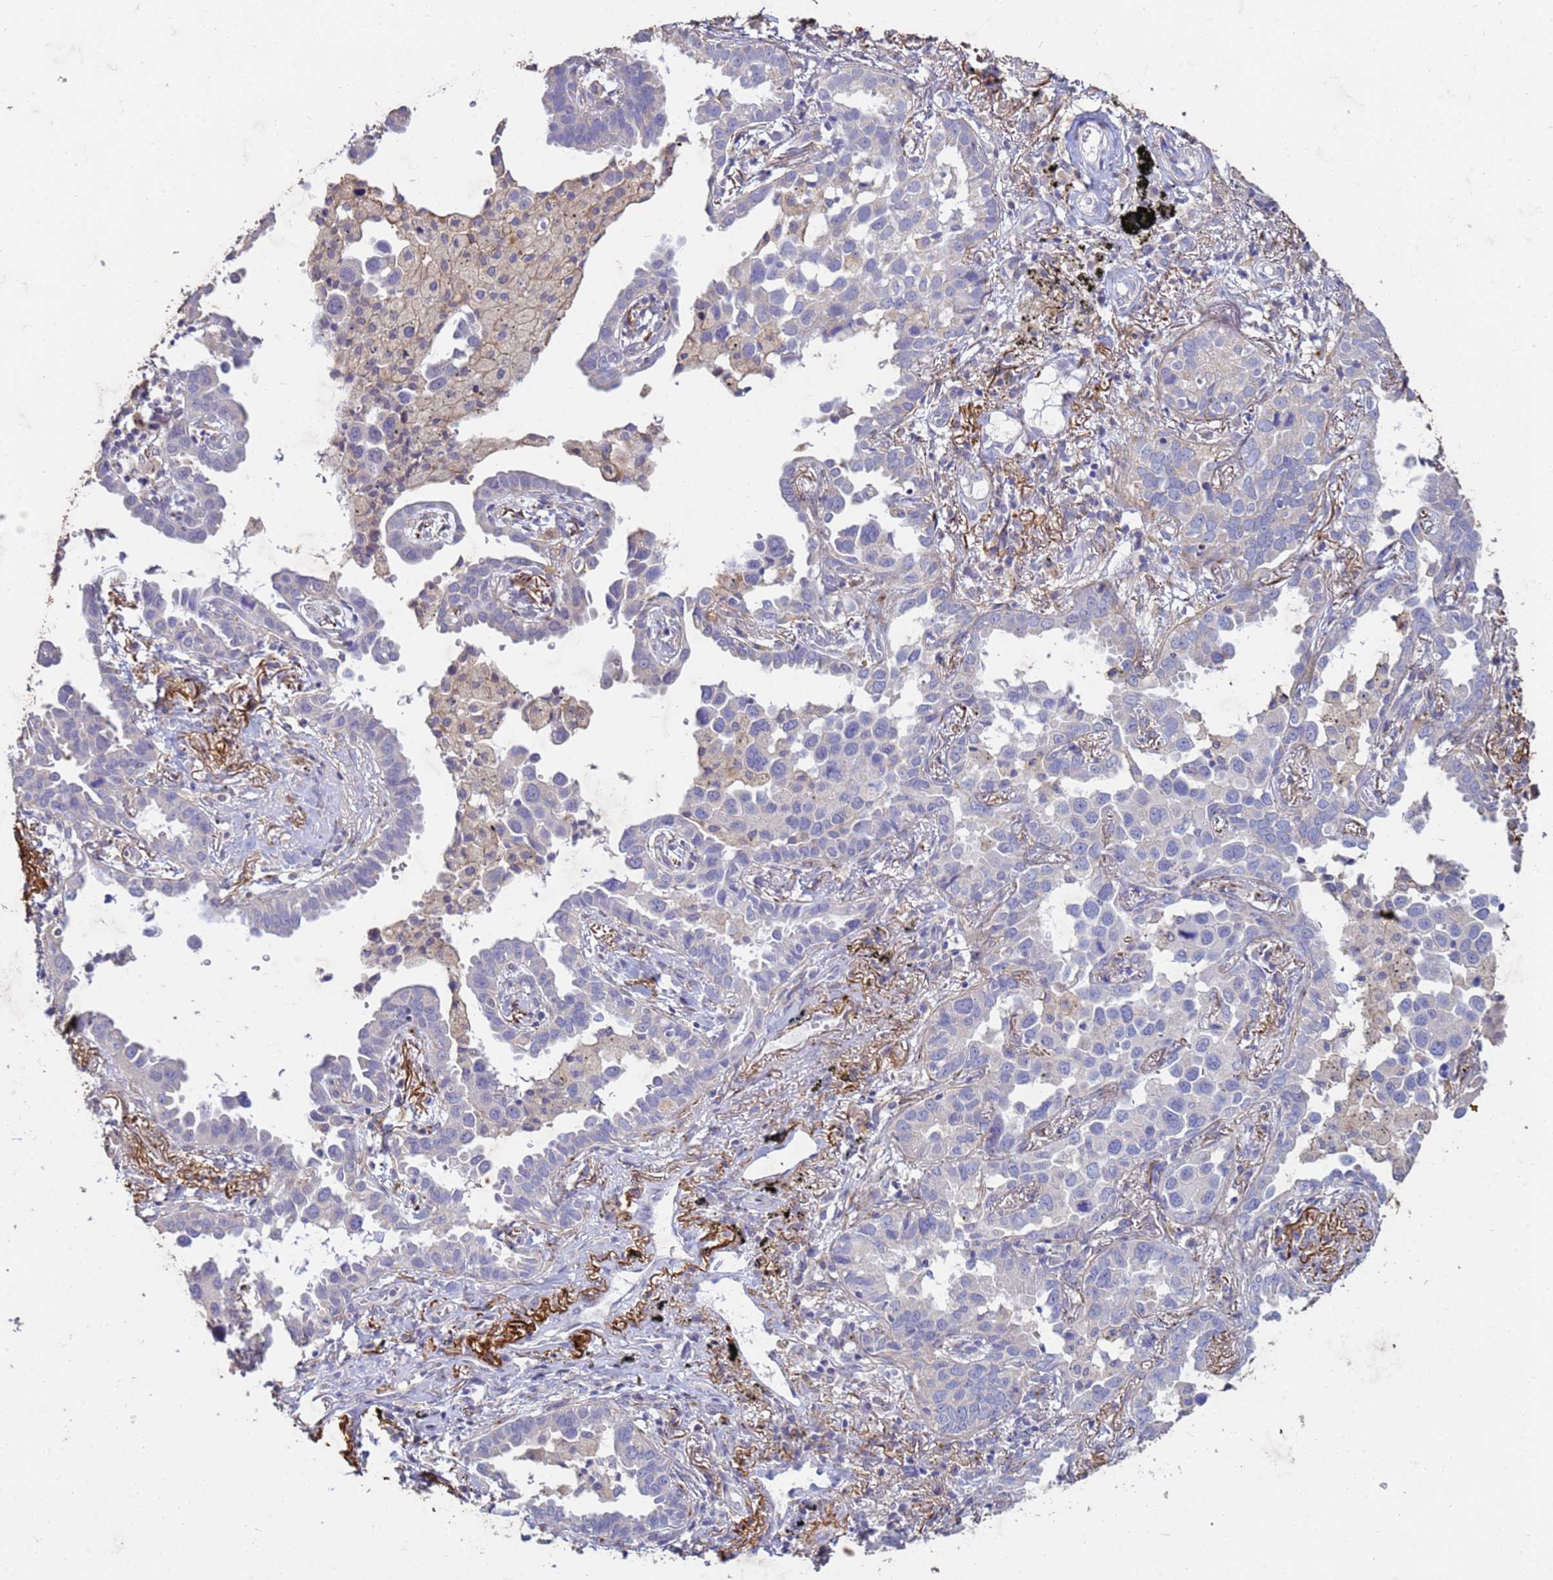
{"staining": {"intensity": "negative", "quantity": "none", "location": "none"}, "tissue": "lung cancer", "cell_type": "Tumor cells", "image_type": "cancer", "snomed": [{"axis": "morphology", "description": "Adenocarcinoma, NOS"}, {"axis": "topography", "description": "Lung"}], "caption": "DAB immunohistochemical staining of human lung adenocarcinoma displays no significant positivity in tumor cells. (DAB IHC with hematoxylin counter stain).", "gene": "SLC25A15", "patient": {"sex": "male", "age": 67}}